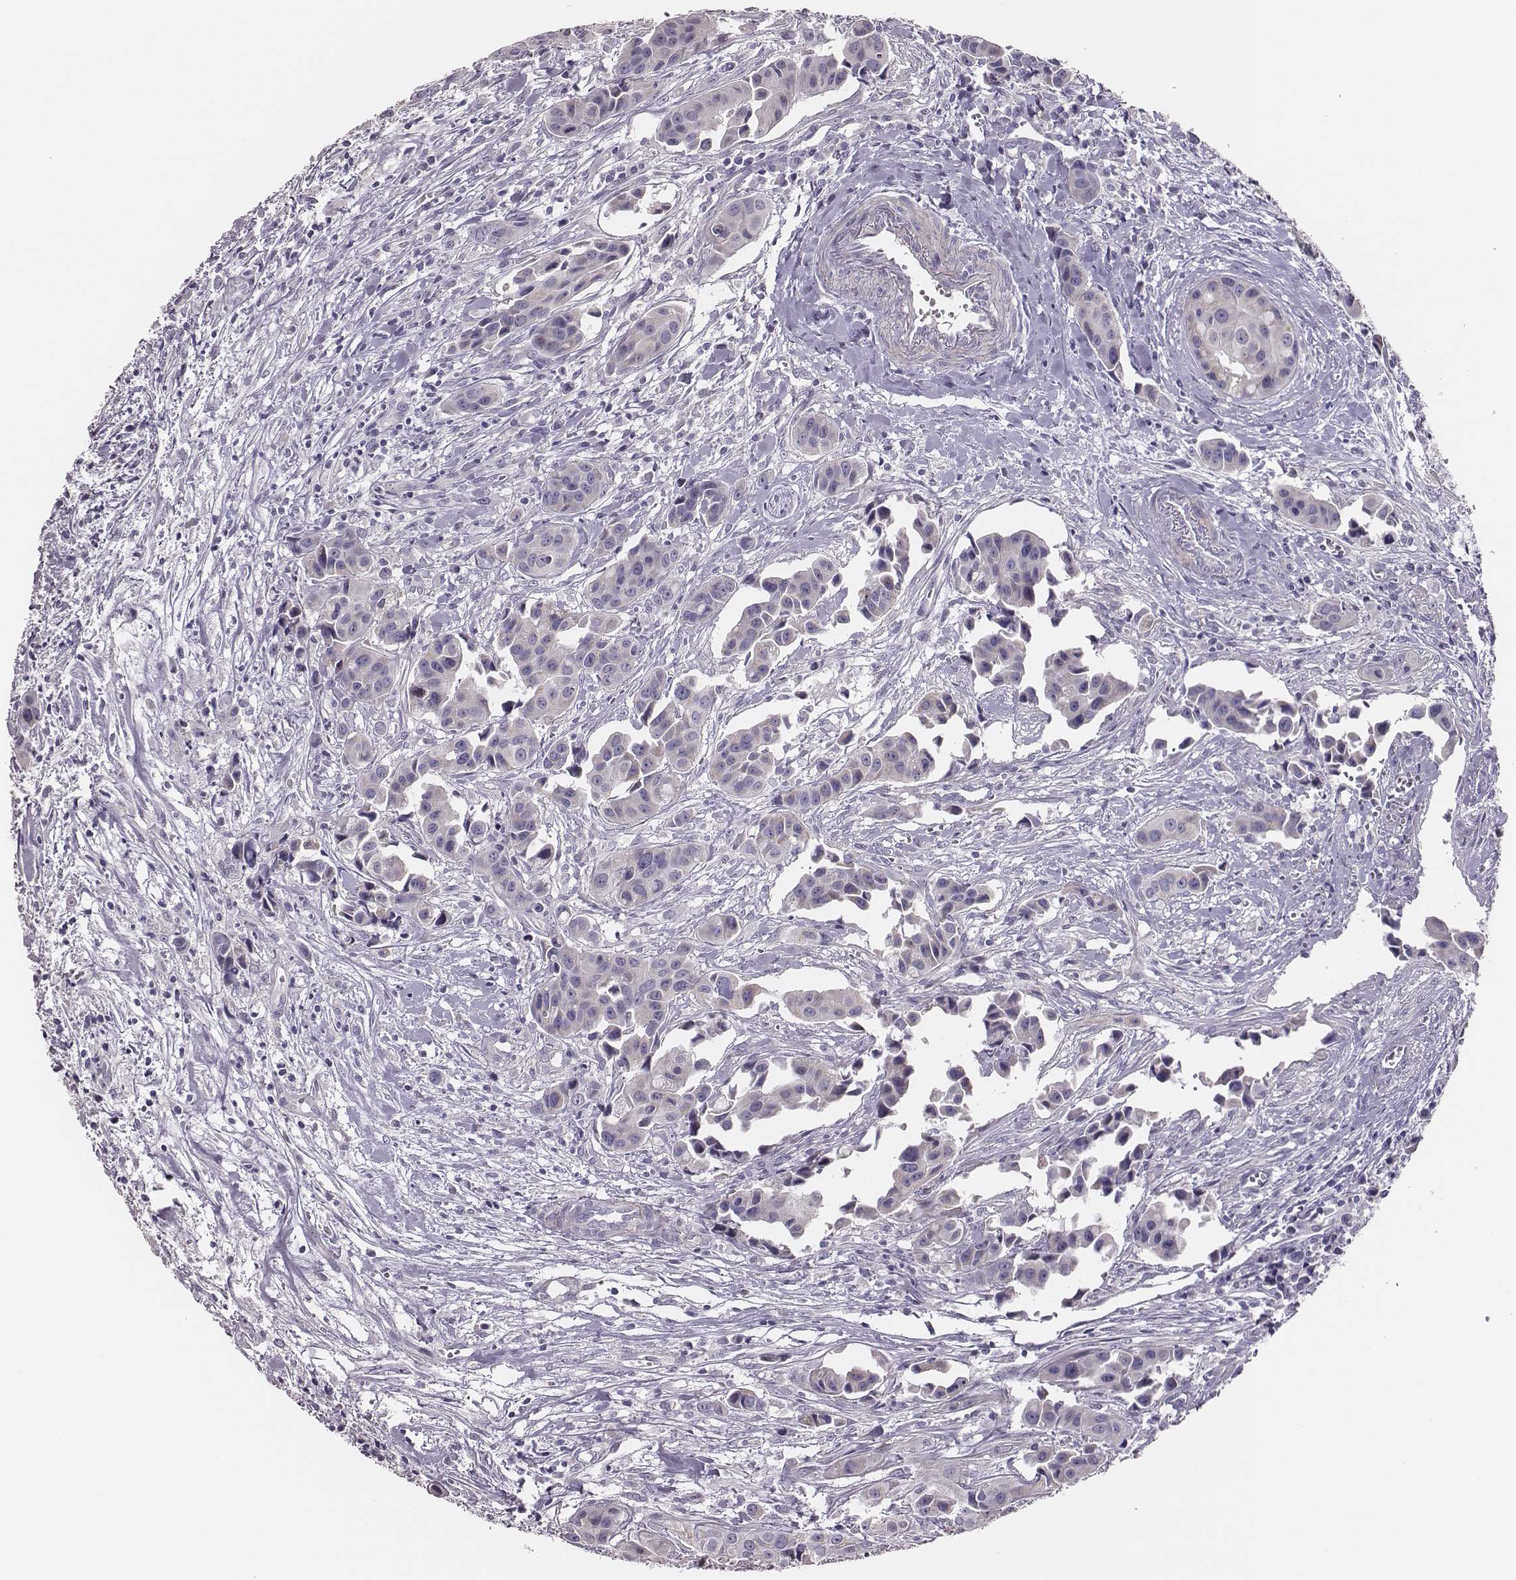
{"staining": {"intensity": "negative", "quantity": "none", "location": "none"}, "tissue": "head and neck cancer", "cell_type": "Tumor cells", "image_type": "cancer", "snomed": [{"axis": "morphology", "description": "Adenocarcinoma, NOS"}, {"axis": "topography", "description": "Head-Neck"}], "caption": "Tumor cells show no significant expression in head and neck cancer. (Brightfield microscopy of DAB (3,3'-diaminobenzidine) IHC at high magnification).", "gene": "SCML2", "patient": {"sex": "male", "age": 76}}